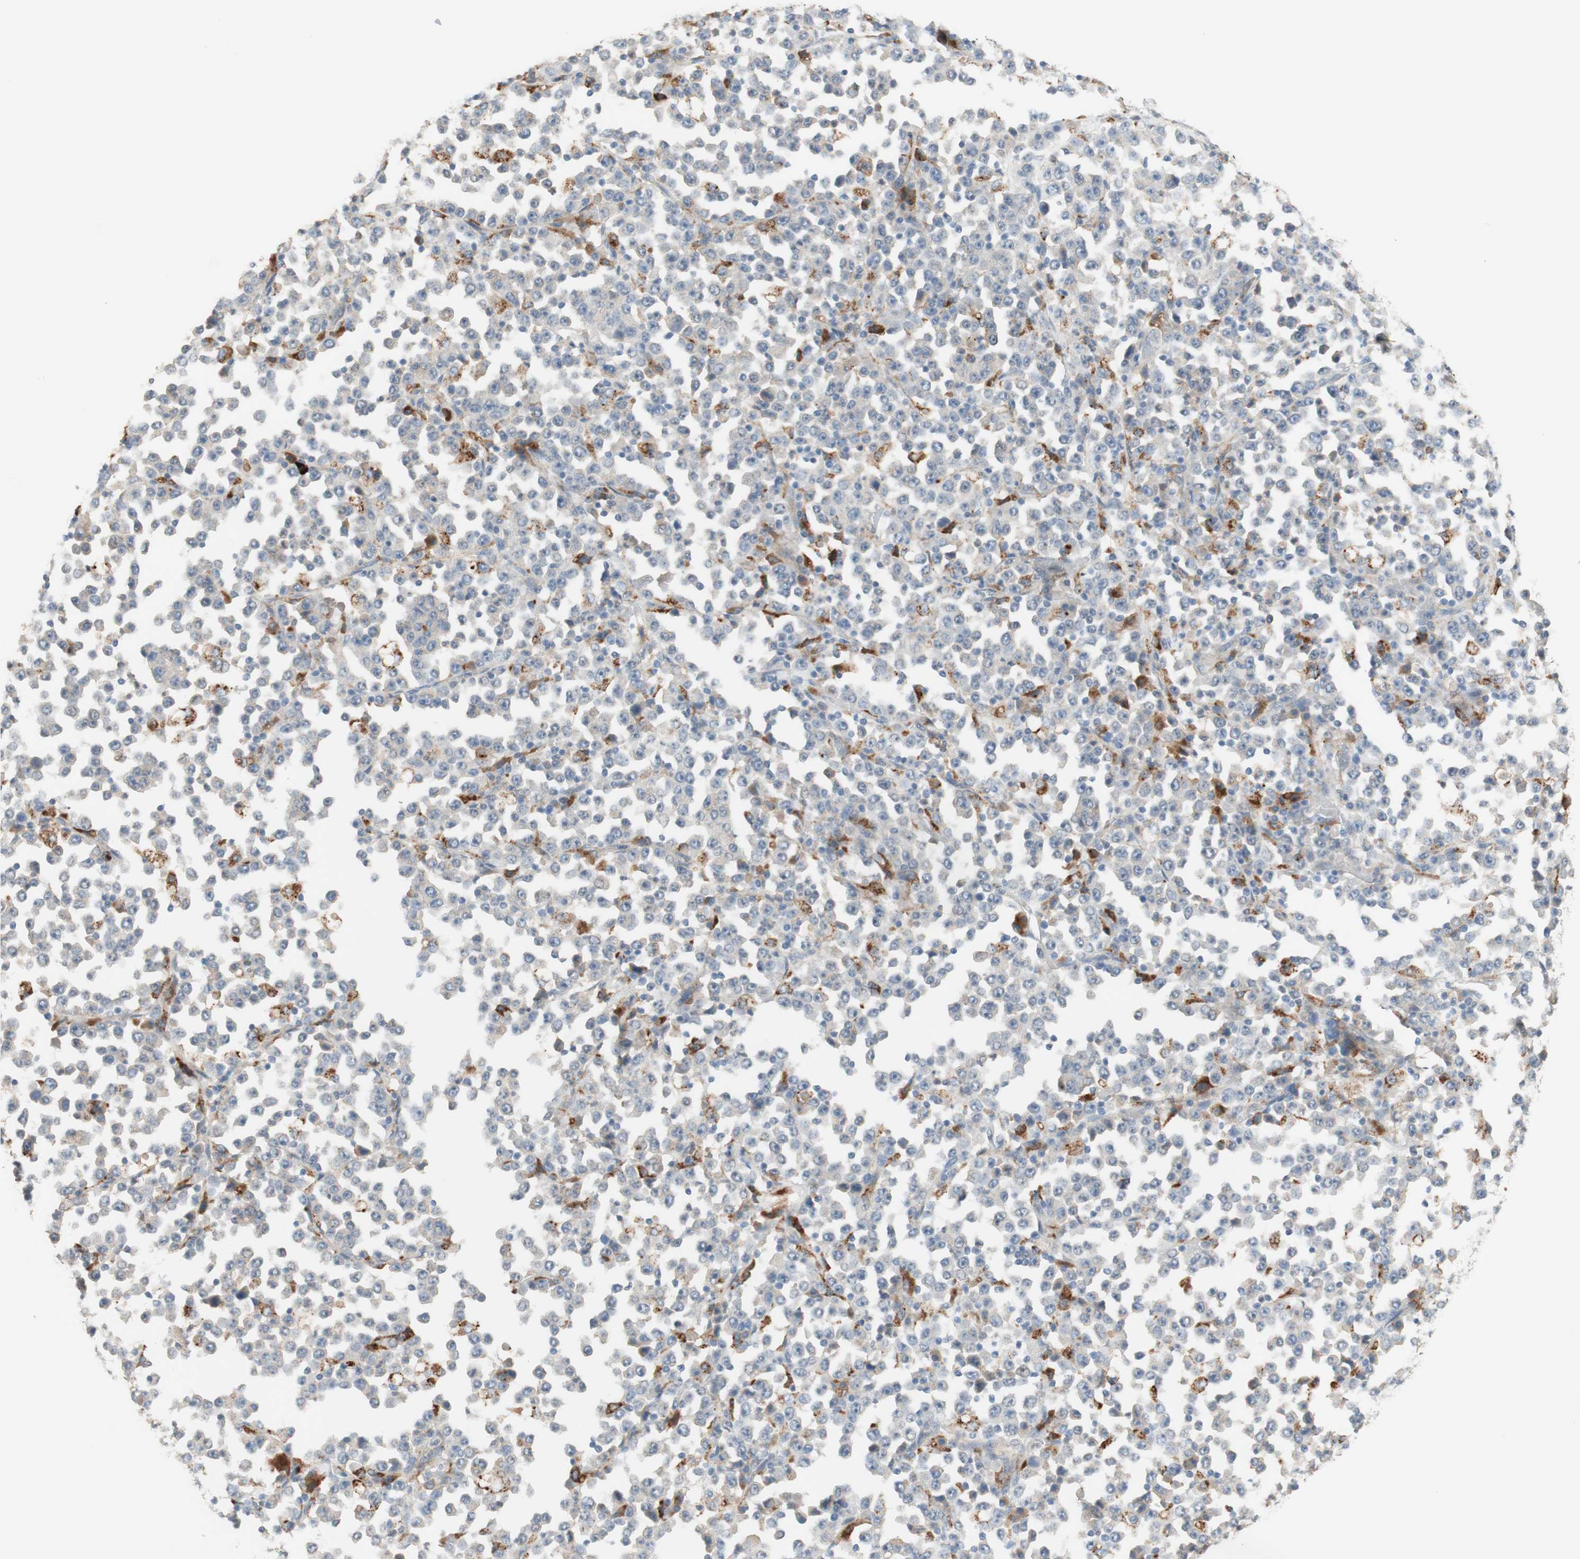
{"staining": {"intensity": "moderate", "quantity": "<25%", "location": "cytoplasmic/membranous"}, "tissue": "stomach cancer", "cell_type": "Tumor cells", "image_type": "cancer", "snomed": [{"axis": "morphology", "description": "Normal tissue, NOS"}, {"axis": "morphology", "description": "Adenocarcinoma, NOS"}, {"axis": "topography", "description": "Stomach, upper"}, {"axis": "topography", "description": "Stomach"}], "caption": "Immunohistochemical staining of human adenocarcinoma (stomach) shows low levels of moderate cytoplasmic/membranous expression in approximately <25% of tumor cells. The protein of interest is stained brown, and the nuclei are stained in blue (DAB (3,3'-diaminobenzidine) IHC with brightfield microscopy, high magnification).", "gene": "GAPT", "patient": {"sex": "male", "age": 59}}